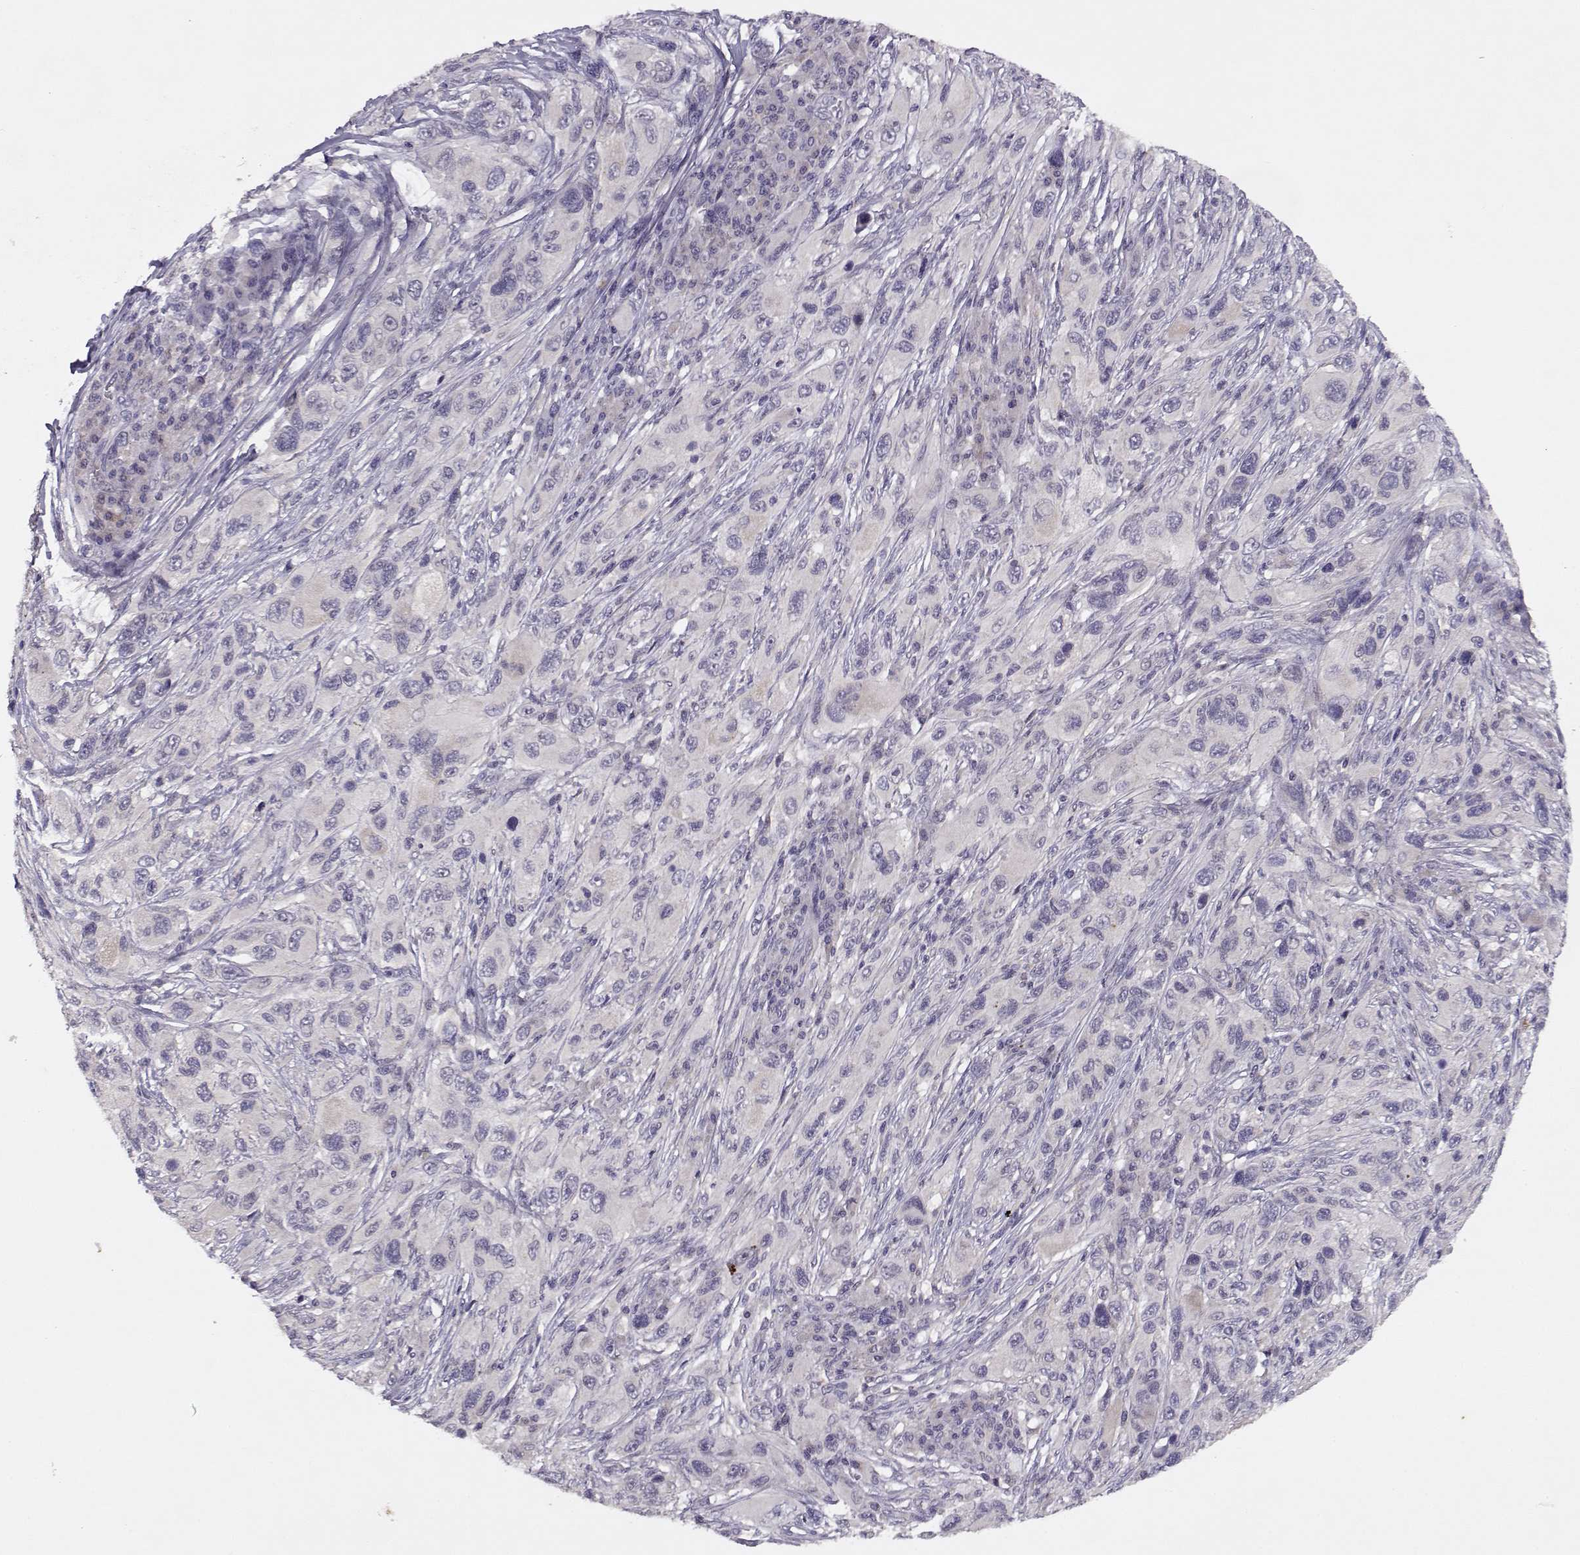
{"staining": {"intensity": "negative", "quantity": "none", "location": "none"}, "tissue": "melanoma", "cell_type": "Tumor cells", "image_type": "cancer", "snomed": [{"axis": "morphology", "description": "Malignant melanoma, NOS"}, {"axis": "topography", "description": "Skin"}], "caption": "High magnification brightfield microscopy of malignant melanoma stained with DAB (brown) and counterstained with hematoxylin (blue): tumor cells show no significant positivity.", "gene": "BMX", "patient": {"sex": "male", "age": 53}}